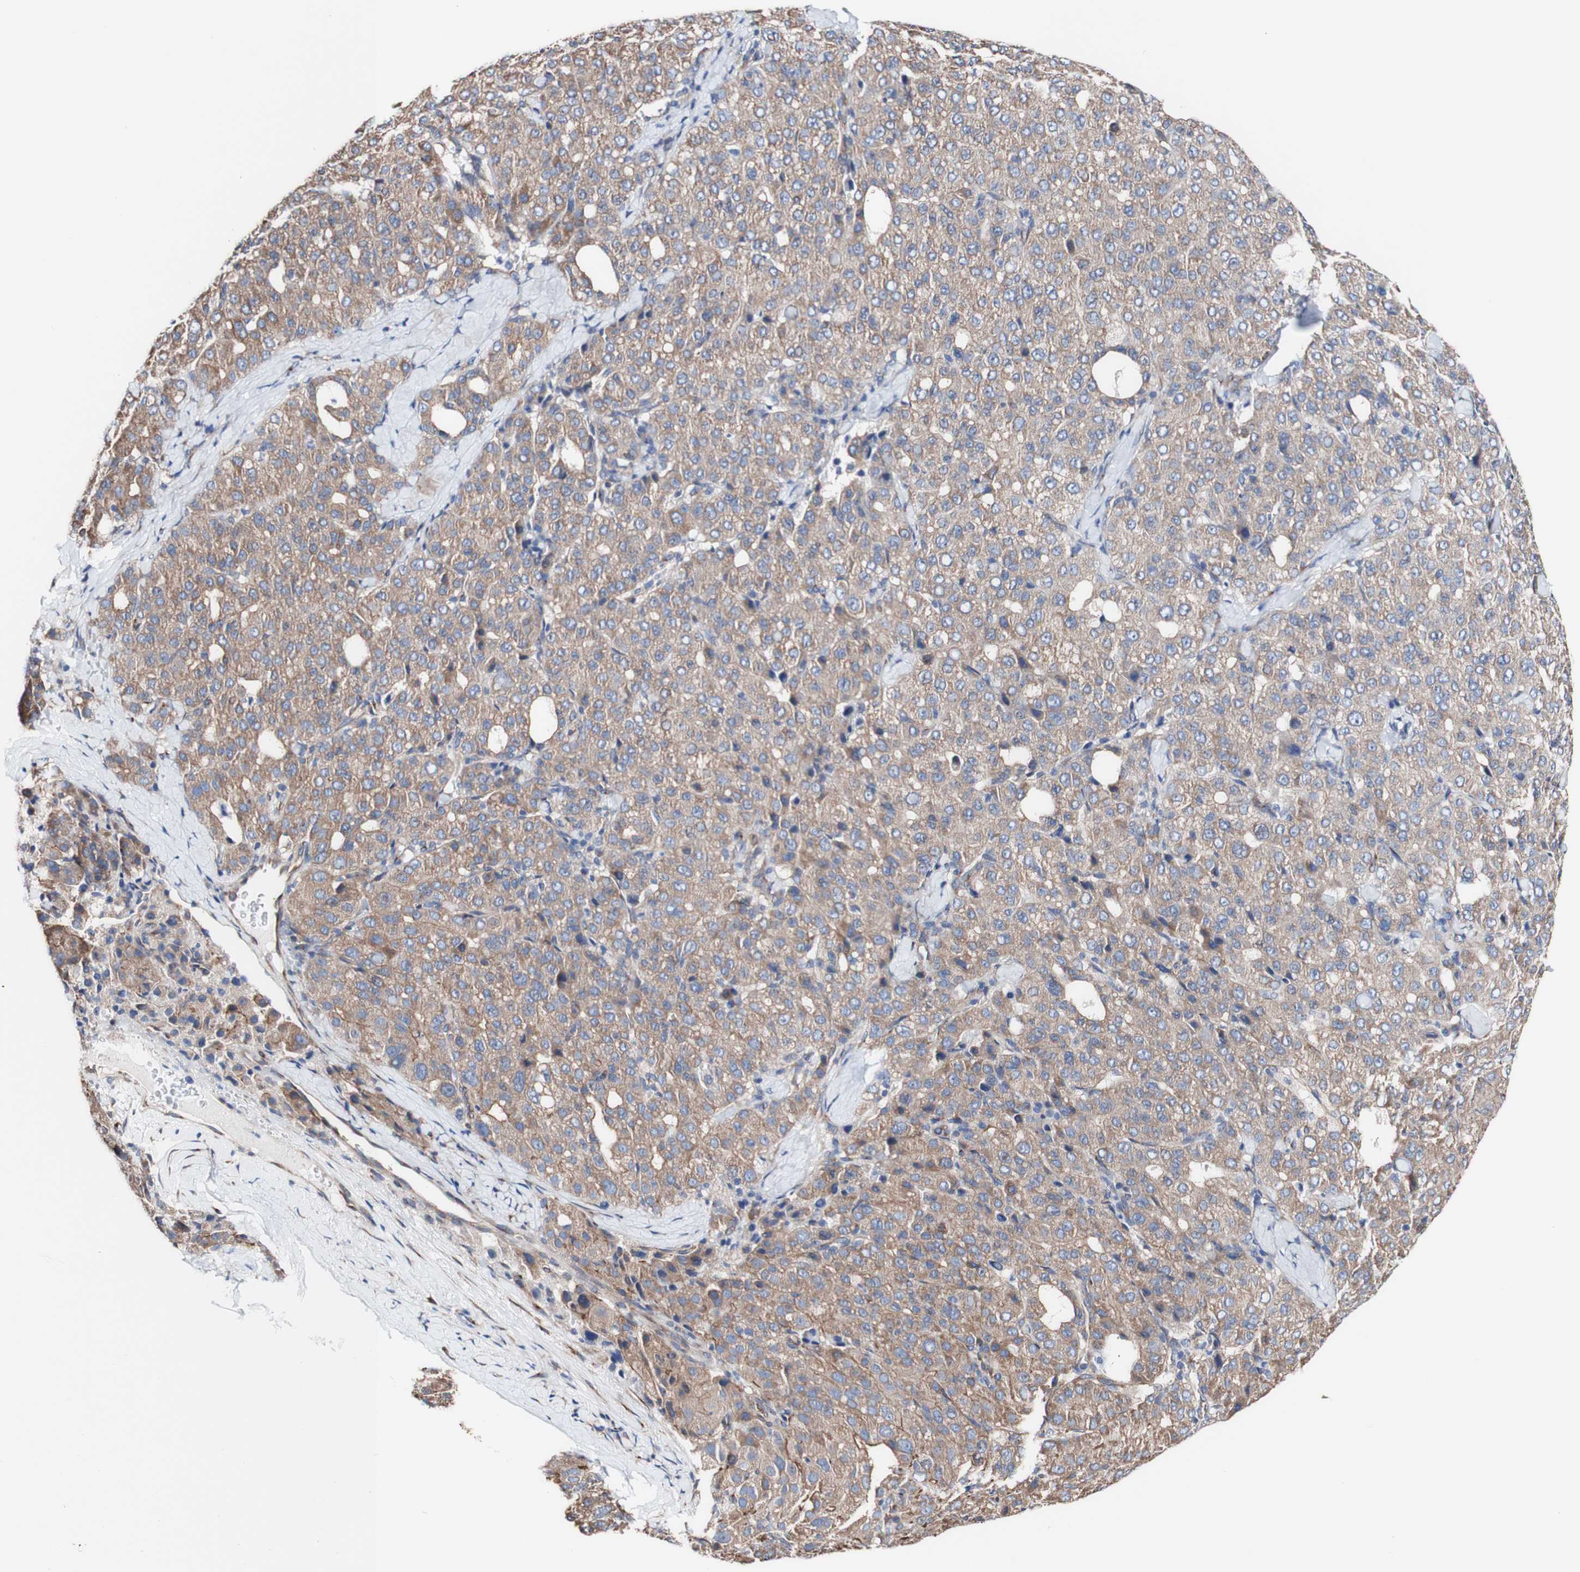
{"staining": {"intensity": "moderate", "quantity": ">75%", "location": "cytoplasmic/membranous"}, "tissue": "liver cancer", "cell_type": "Tumor cells", "image_type": "cancer", "snomed": [{"axis": "morphology", "description": "Carcinoma, Hepatocellular, NOS"}, {"axis": "topography", "description": "Liver"}], "caption": "Immunohistochemistry (IHC) histopathology image of human liver cancer (hepatocellular carcinoma) stained for a protein (brown), which demonstrates medium levels of moderate cytoplasmic/membranous expression in approximately >75% of tumor cells.", "gene": "LRIG3", "patient": {"sex": "male", "age": 65}}